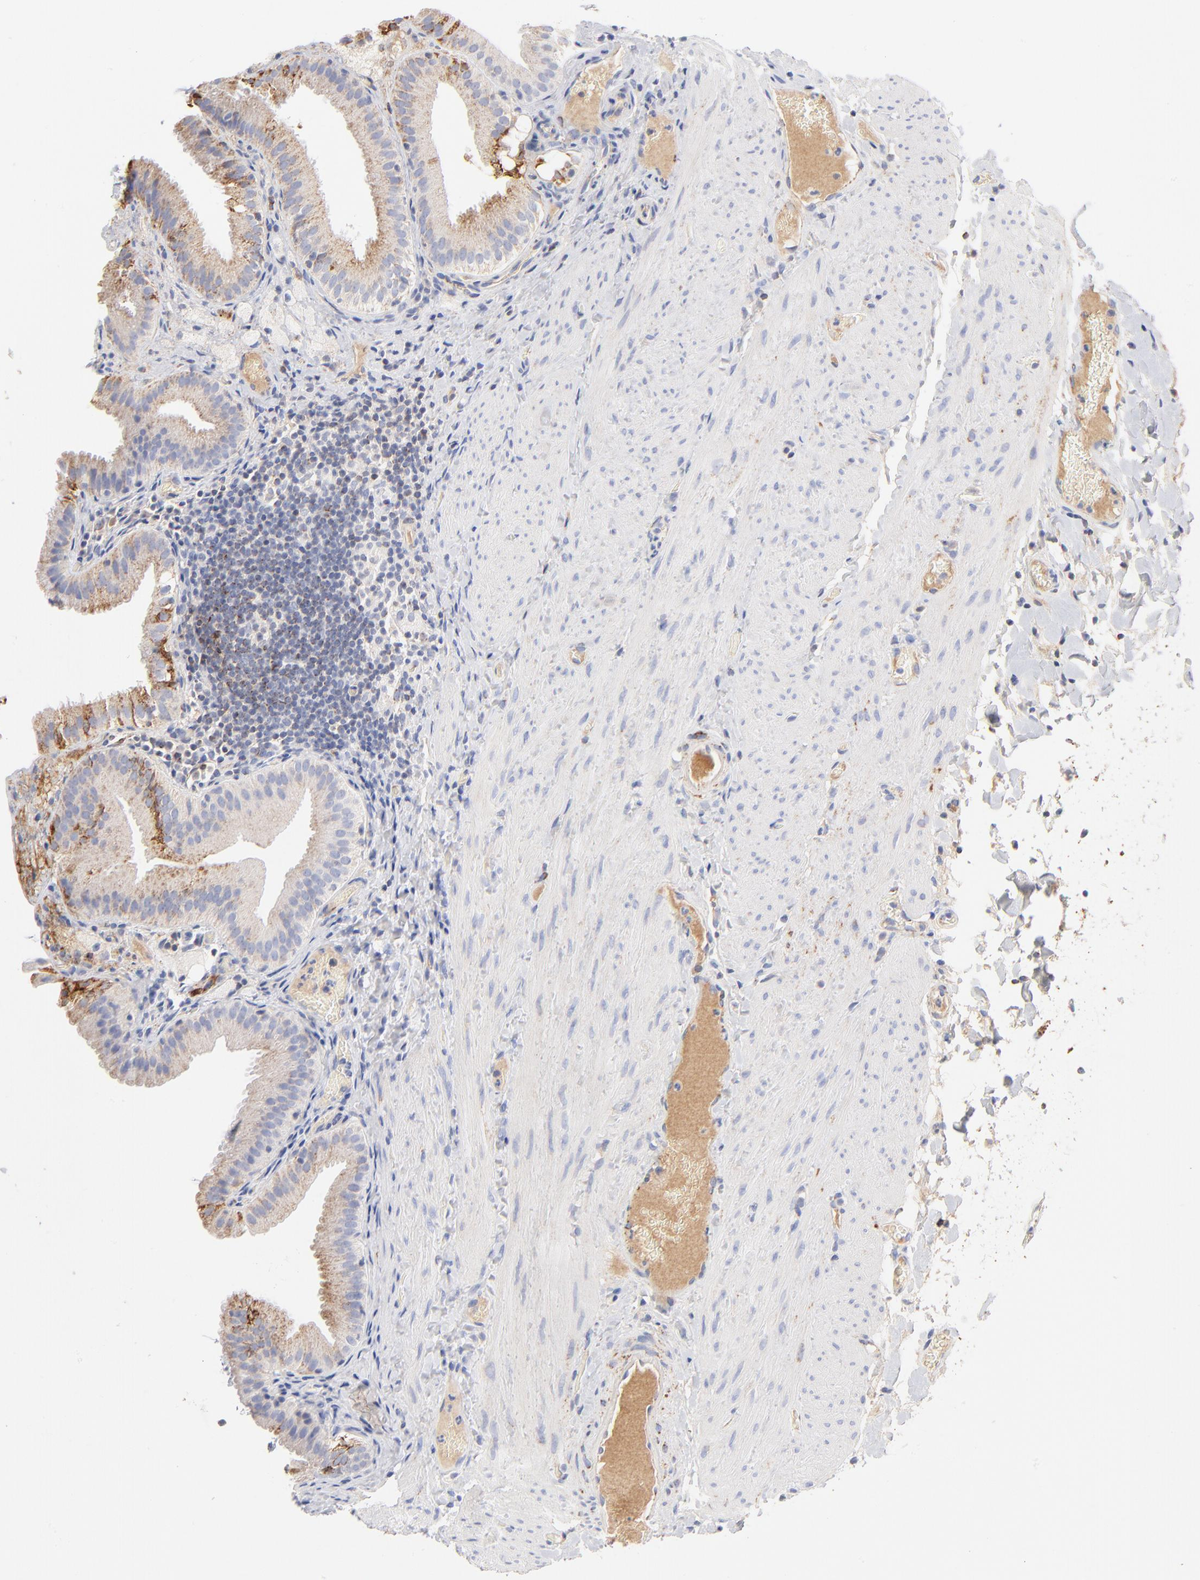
{"staining": {"intensity": "moderate", "quantity": ">75%", "location": "cytoplasmic/membranous"}, "tissue": "gallbladder", "cell_type": "Glandular cells", "image_type": "normal", "snomed": [{"axis": "morphology", "description": "Normal tissue, NOS"}, {"axis": "topography", "description": "Gallbladder"}], "caption": "A brown stain labels moderate cytoplasmic/membranous positivity of a protein in glandular cells of normal gallbladder. Nuclei are stained in blue.", "gene": "DLAT", "patient": {"sex": "female", "age": 24}}